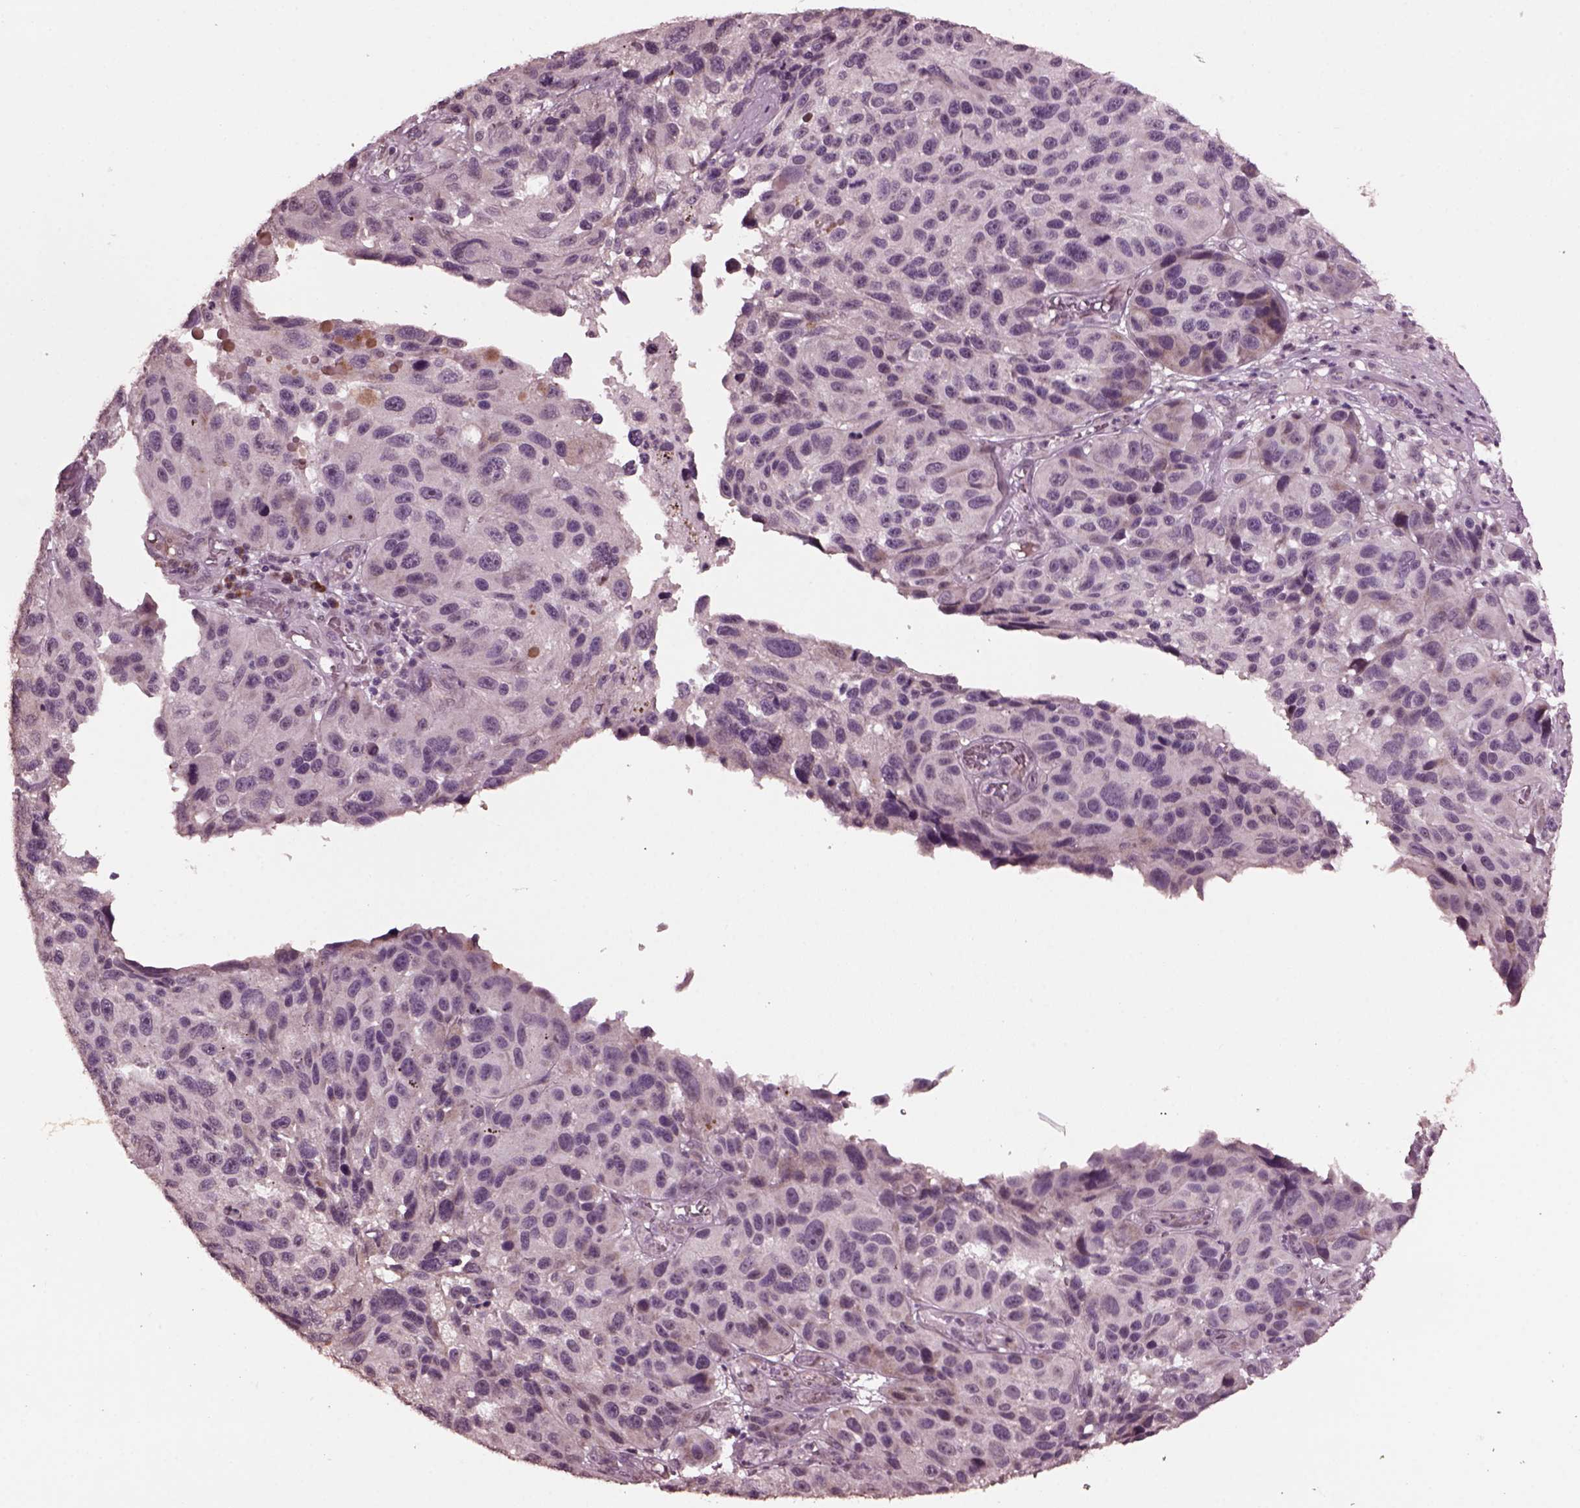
{"staining": {"intensity": "negative", "quantity": "none", "location": "none"}, "tissue": "melanoma", "cell_type": "Tumor cells", "image_type": "cancer", "snomed": [{"axis": "morphology", "description": "Malignant melanoma, NOS"}, {"axis": "topography", "description": "Skin"}], "caption": "There is no significant staining in tumor cells of melanoma.", "gene": "IL18RAP", "patient": {"sex": "male", "age": 53}}